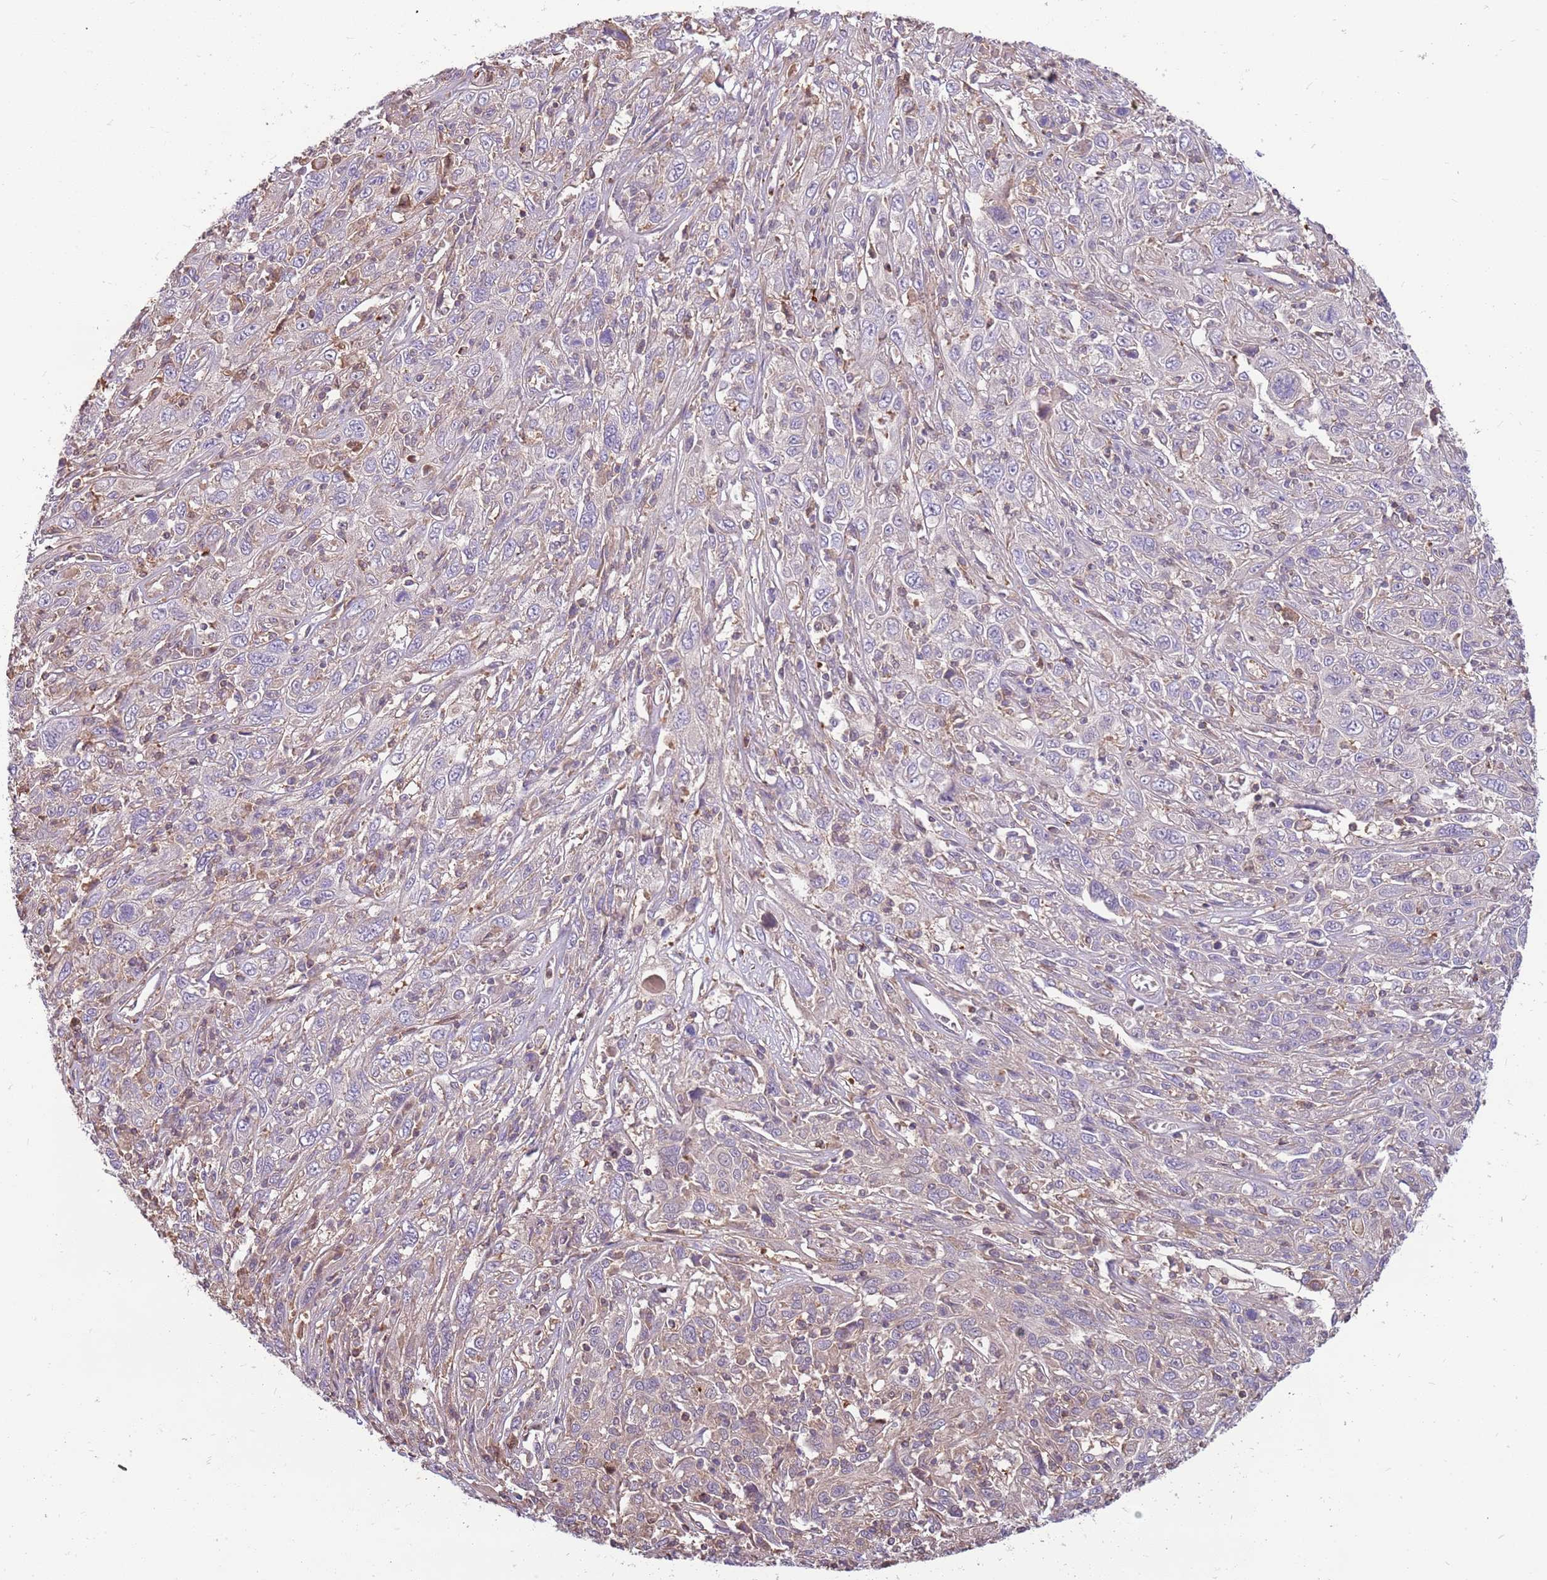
{"staining": {"intensity": "negative", "quantity": "none", "location": "none"}, "tissue": "cervical cancer", "cell_type": "Tumor cells", "image_type": "cancer", "snomed": [{"axis": "morphology", "description": "Squamous cell carcinoma, NOS"}, {"axis": "topography", "description": "Cervix"}], "caption": "There is no significant positivity in tumor cells of cervical cancer (squamous cell carcinoma). Nuclei are stained in blue.", "gene": "MVD", "patient": {"sex": "female", "age": 46}}